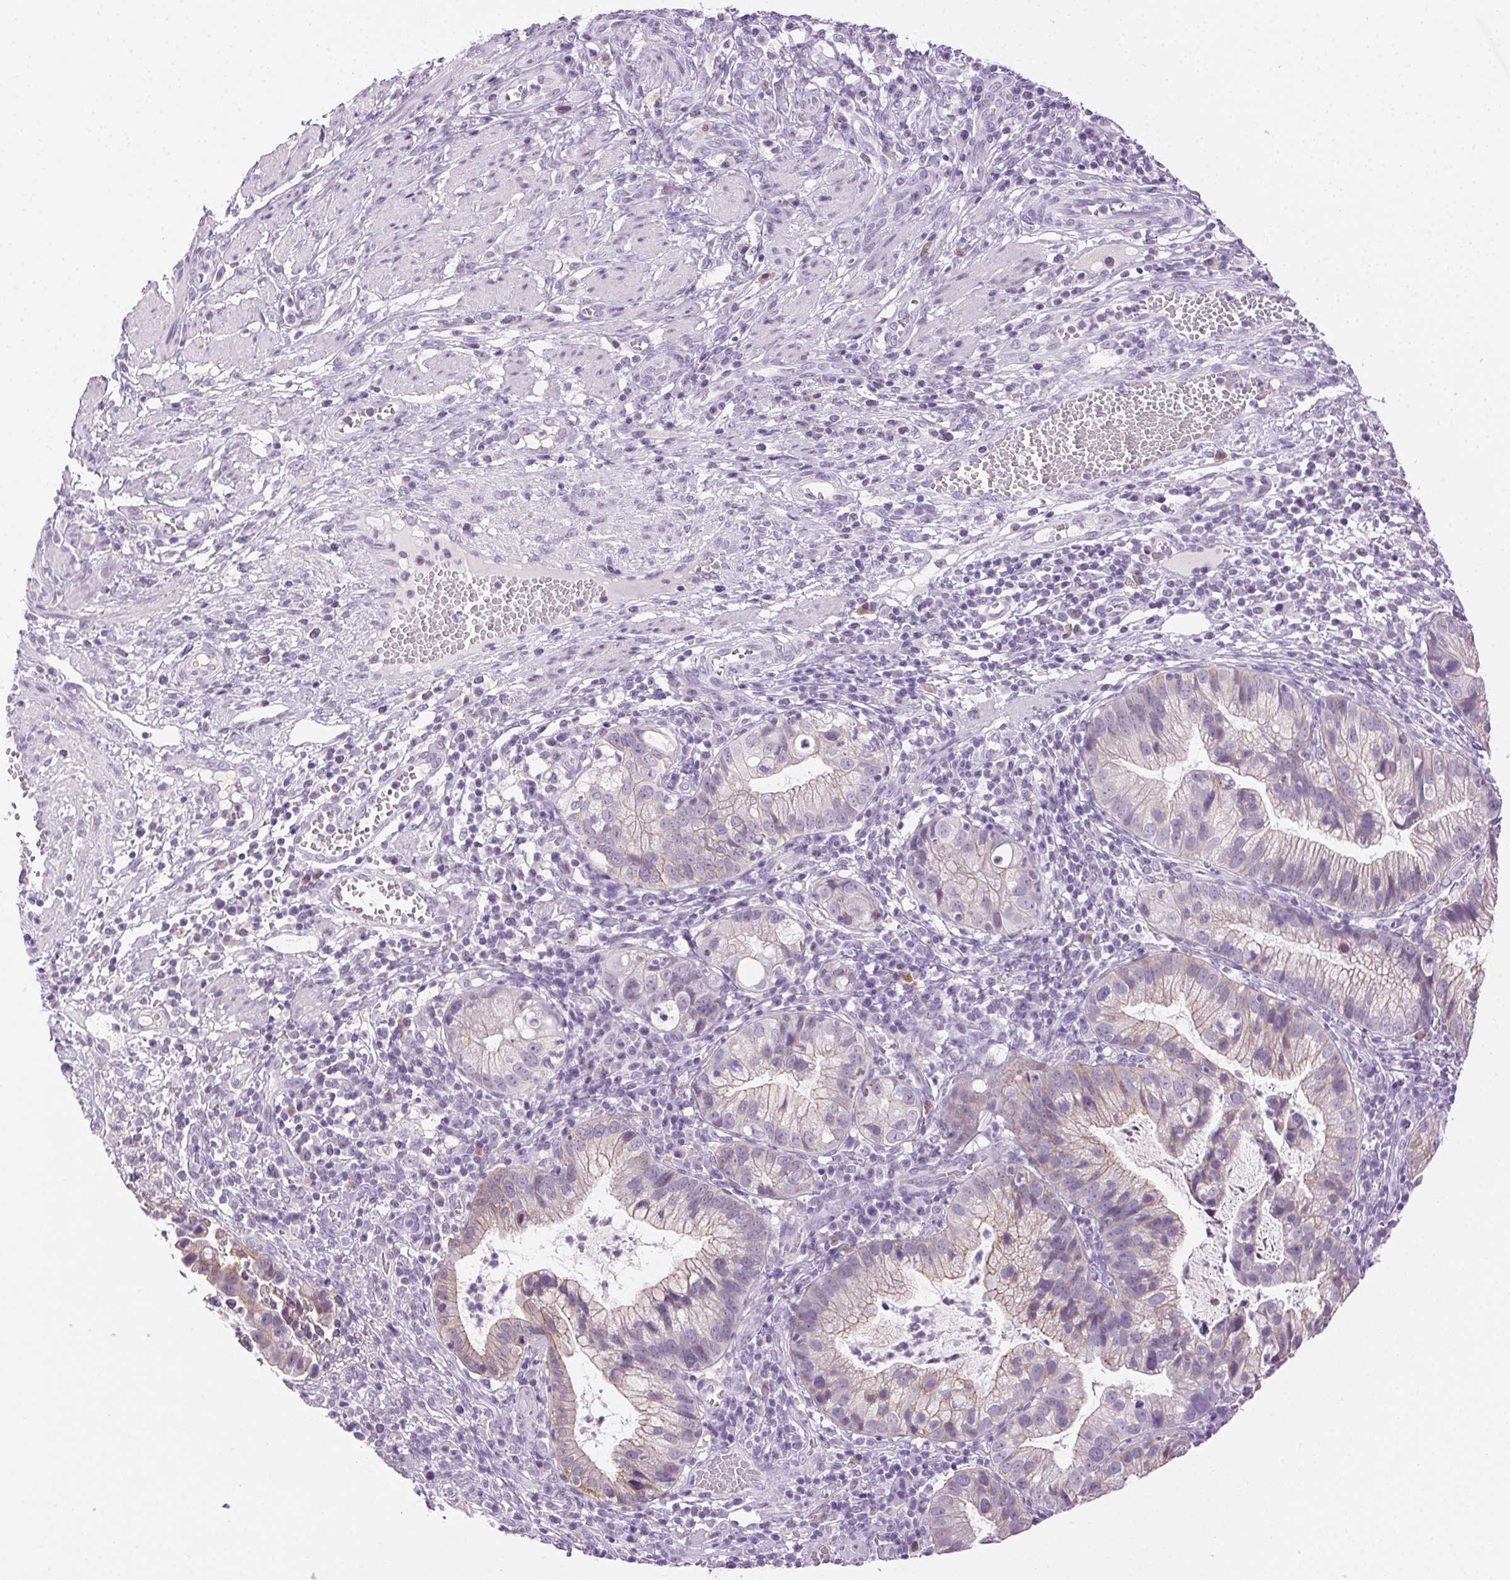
{"staining": {"intensity": "weak", "quantity": "<25%", "location": "cytoplasmic/membranous"}, "tissue": "cervical cancer", "cell_type": "Tumor cells", "image_type": "cancer", "snomed": [{"axis": "morphology", "description": "Adenocarcinoma, NOS"}, {"axis": "topography", "description": "Cervix"}], "caption": "High power microscopy image of an immunohistochemistry (IHC) micrograph of cervical cancer (adenocarcinoma), revealing no significant expression in tumor cells.", "gene": "CLDN10", "patient": {"sex": "female", "age": 34}}